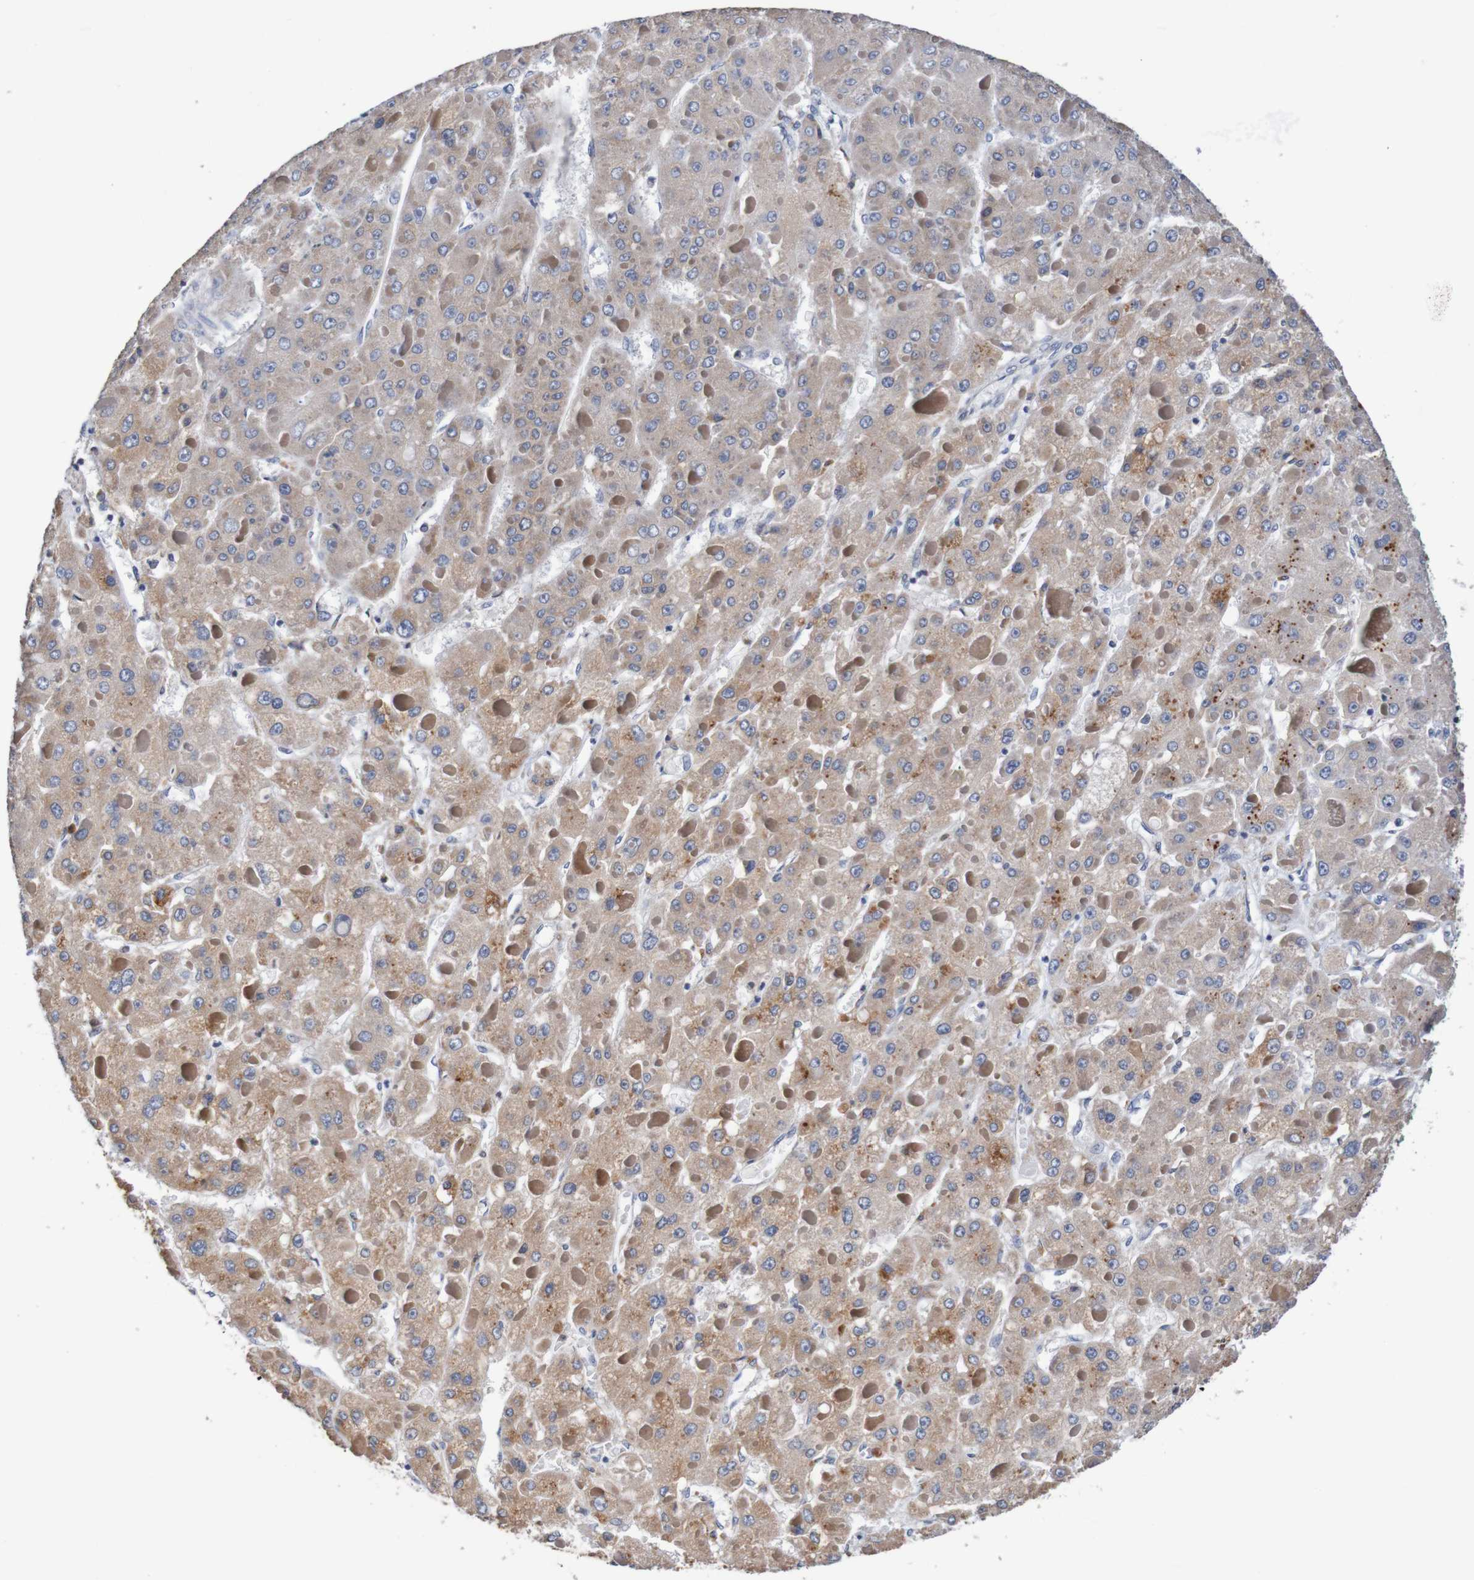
{"staining": {"intensity": "moderate", "quantity": ">75%", "location": "cytoplasmic/membranous"}, "tissue": "liver cancer", "cell_type": "Tumor cells", "image_type": "cancer", "snomed": [{"axis": "morphology", "description": "Carcinoma, Hepatocellular, NOS"}, {"axis": "topography", "description": "Liver"}], "caption": "About >75% of tumor cells in human liver cancer (hepatocellular carcinoma) reveal moderate cytoplasmic/membranous protein expression as visualized by brown immunohistochemical staining.", "gene": "FIBP", "patient": {"sex": "female", "age": 73}}